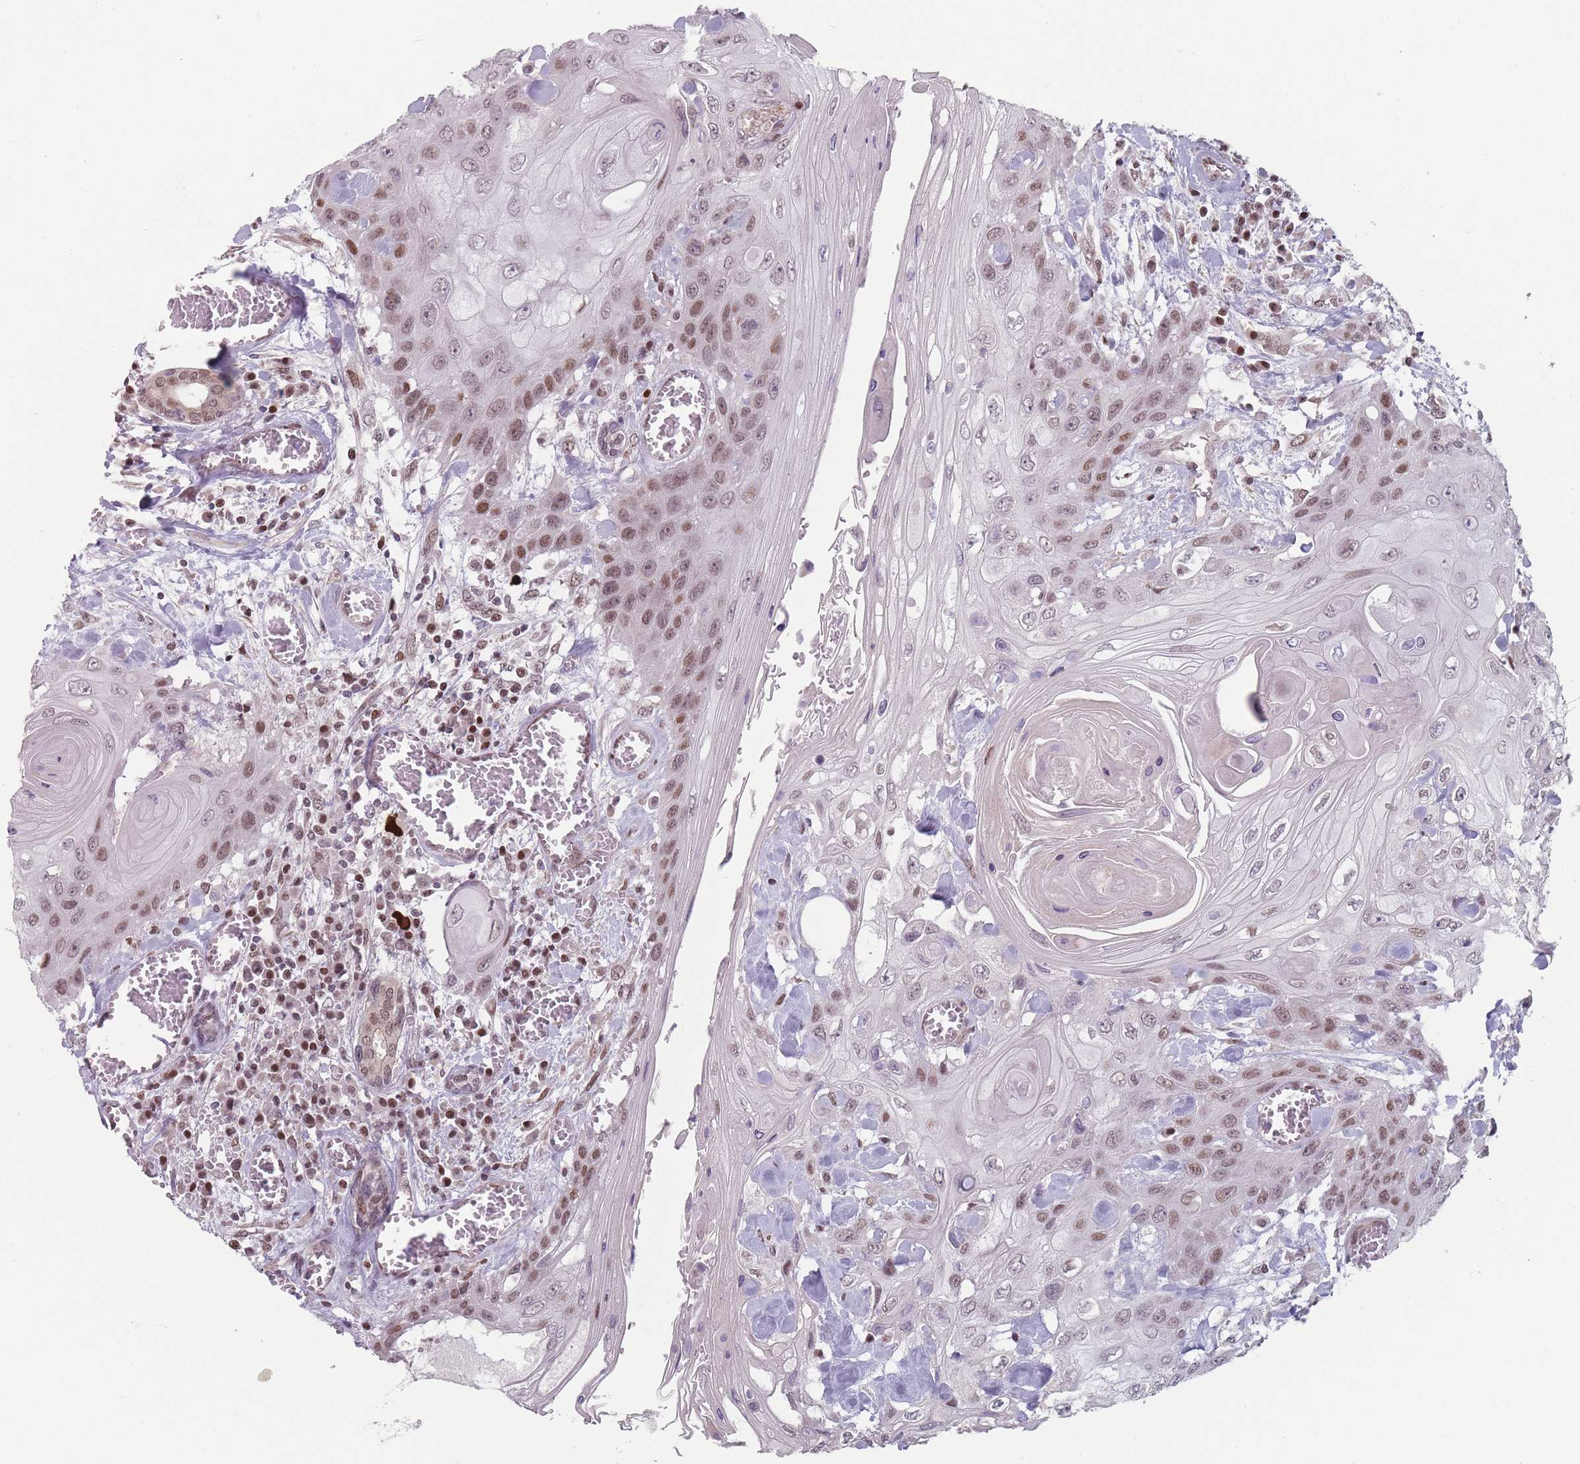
{"staining": {"intensity": "moderate", "quantity": "25%-75%", "location": "nuclear"}, "tissue": "head and neck cancer", "cell_type": "Tumor cells", "image_type": "cancer", "snomed": [{"axis": "morphology", "description": "Squamous cell carcinoma, NOS"}, {"axis": "topography", "description": "Head-Neck"}], "caption": "A high-resolution histopathology image shows immunohistochemistry (IHC) staining of head and neck squamous cell carcinoma, which shows moderate nuclear expression in about 25%-75% of tumor cells.", "gene": "SH3BGRL2", "patient": {"sex": "female", "age": 43}}